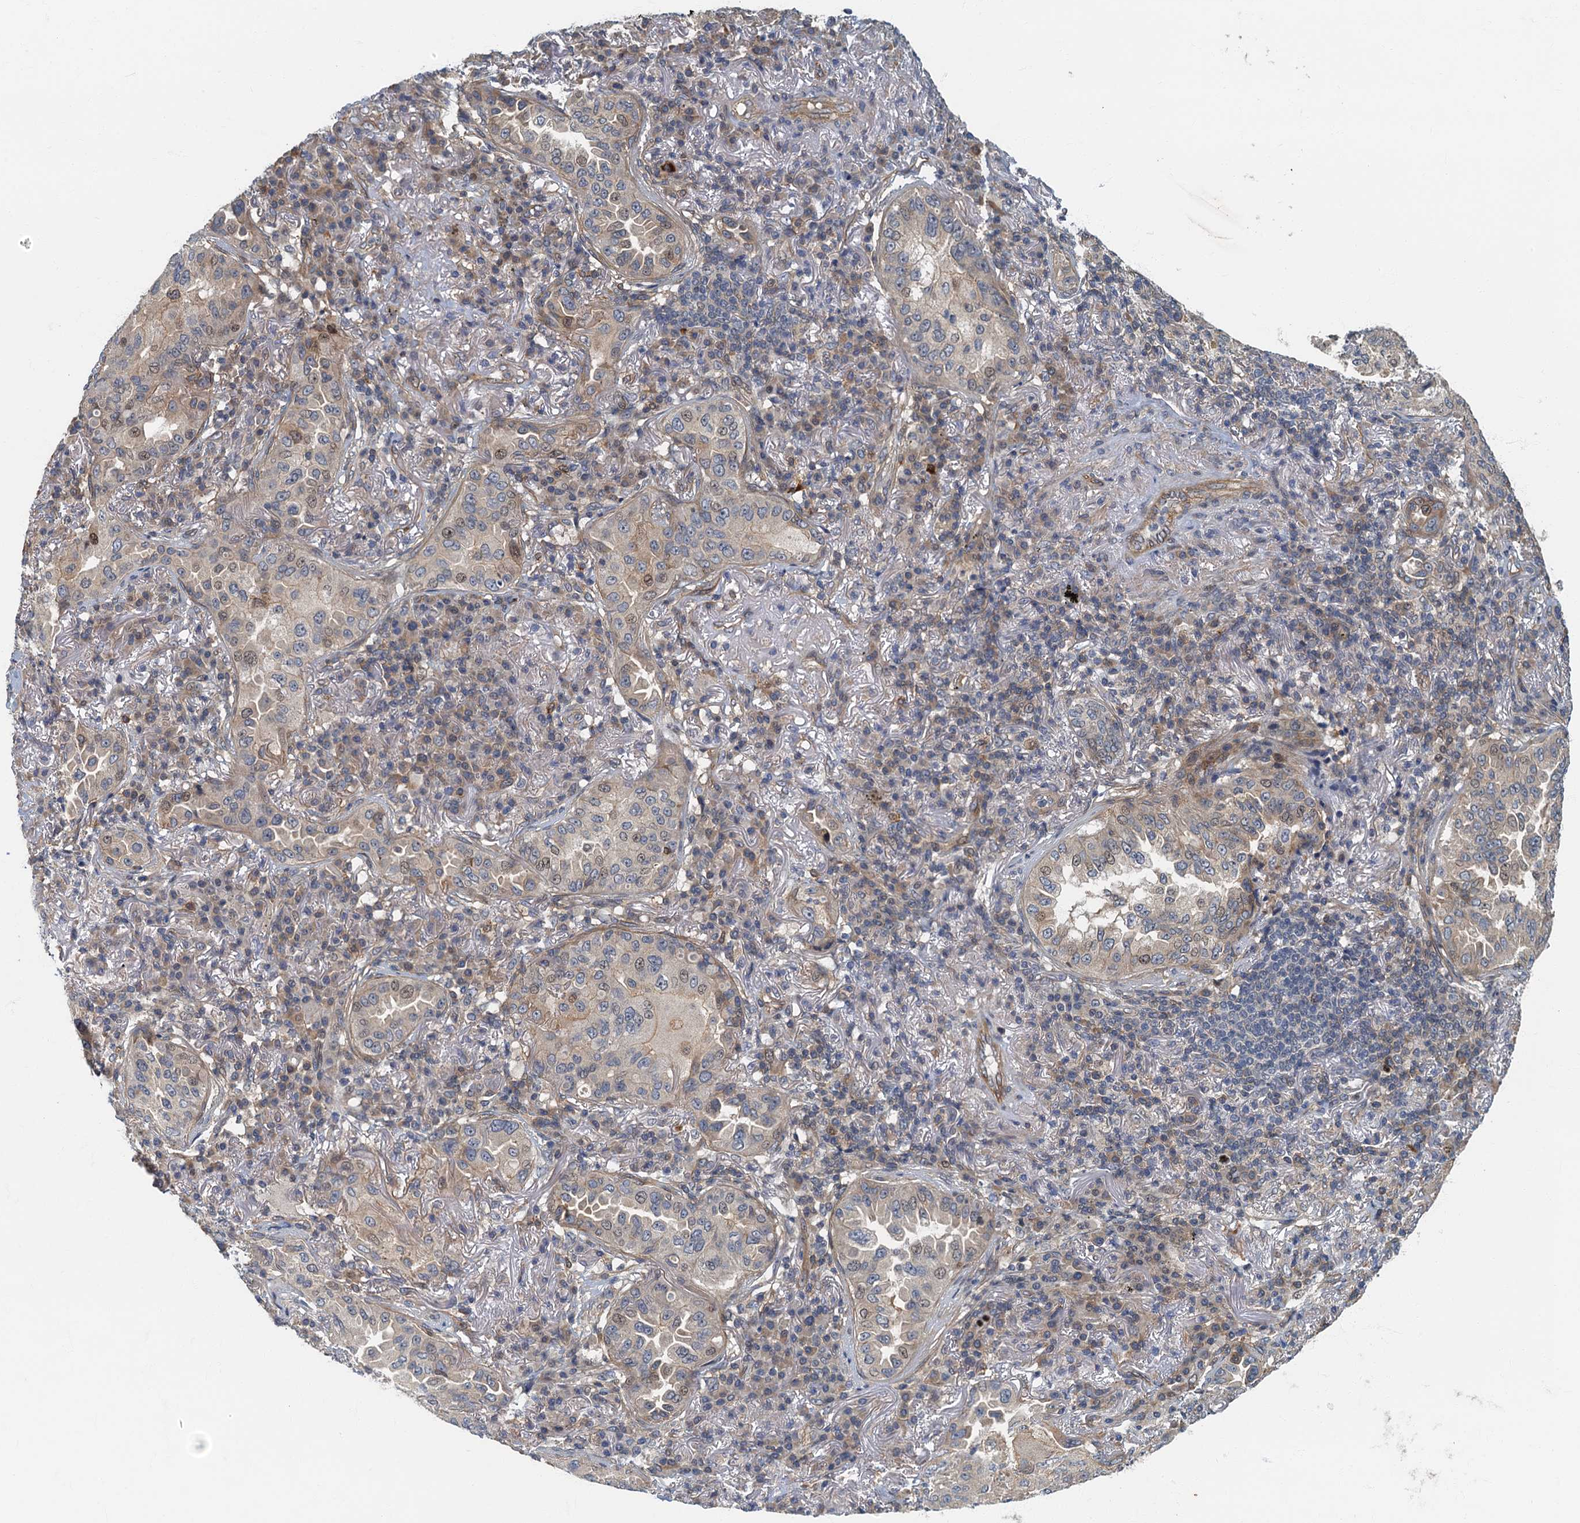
{"staining": {"intensity": "weak", "quantity": "<25%", "location": "cytoplasmic/membranous"}, "tissue": "lung cancer", "cell_type": "Tumor cells", "image_type": "cancer", "snomed": [{"axis": "morphology", "description": "Adenocarcinoma, NOS"}, {"axis": "topography", "description": "Lung"}], "caption": "Immunohistochemistry photomicrograph of neoplastic tissue: human lung cancer (adenocarcinoma) stained with DAB demonstrates no significant protein positivity in tumor cells. The staining is performed using DAB (3,3'-diaminobenzidine) brown chromogen with nuclei counter-stained in using hematoxylin.", "gene": "CKAP2L", "patient": {"sex": "female", "age": 69}}